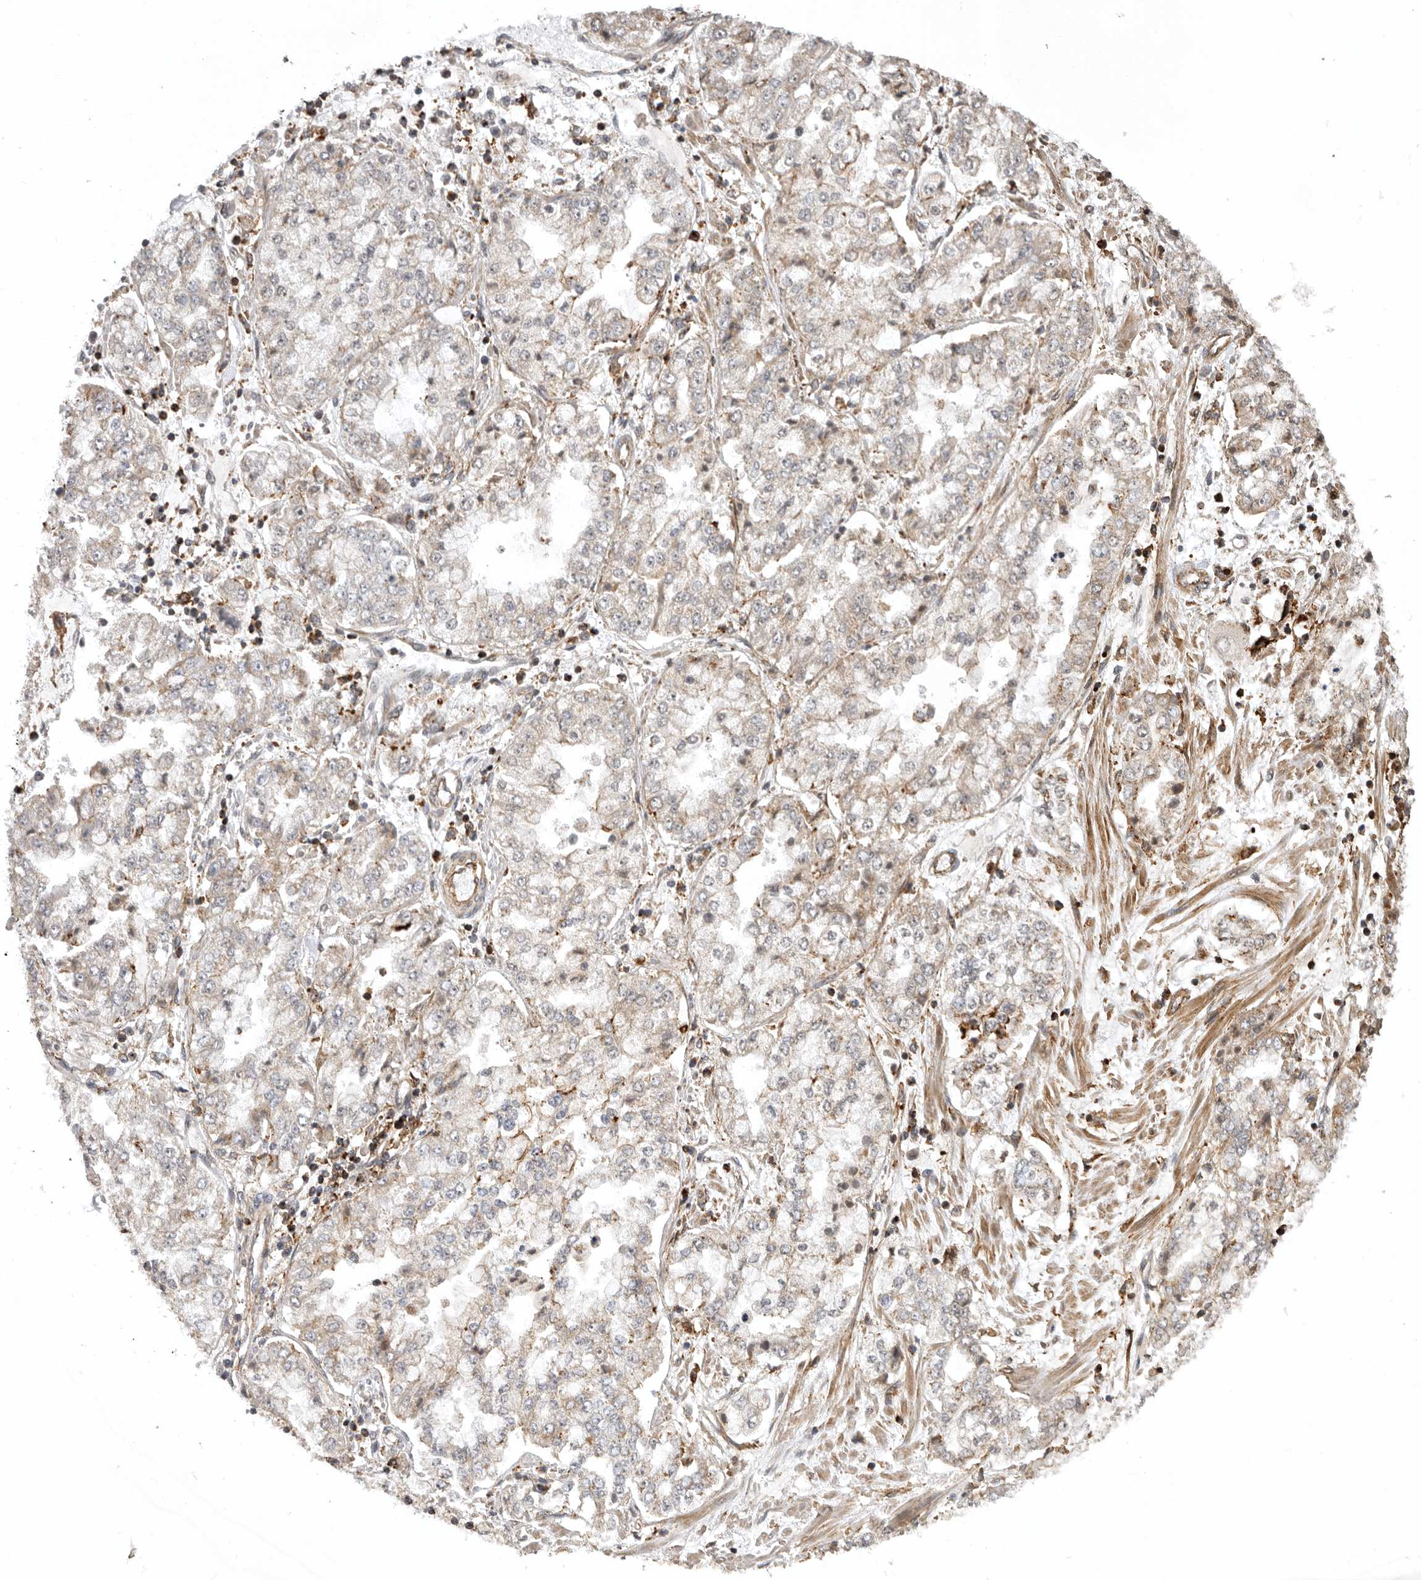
{"staining": {"intensity": "weak", "quantity": "25%-75%", "location": "cytoplasmic/membranous"}, "tissue": "stomach cancer", "cell_type": "Tumor cells", "image_type": "cancer", "snomed": [{"axis": "morphology", "description": "Adenocarcinoma, NOS"}, {"axis": "topography", "description": "Stomach"}], "caption": "An image of stomach adenocarcinoma stained for a protein reveals weak cytoplasmic/membranous brown staining in tumor cells.", "gene": "RNF157", "patient": {"sex": "male", "age": 76}}